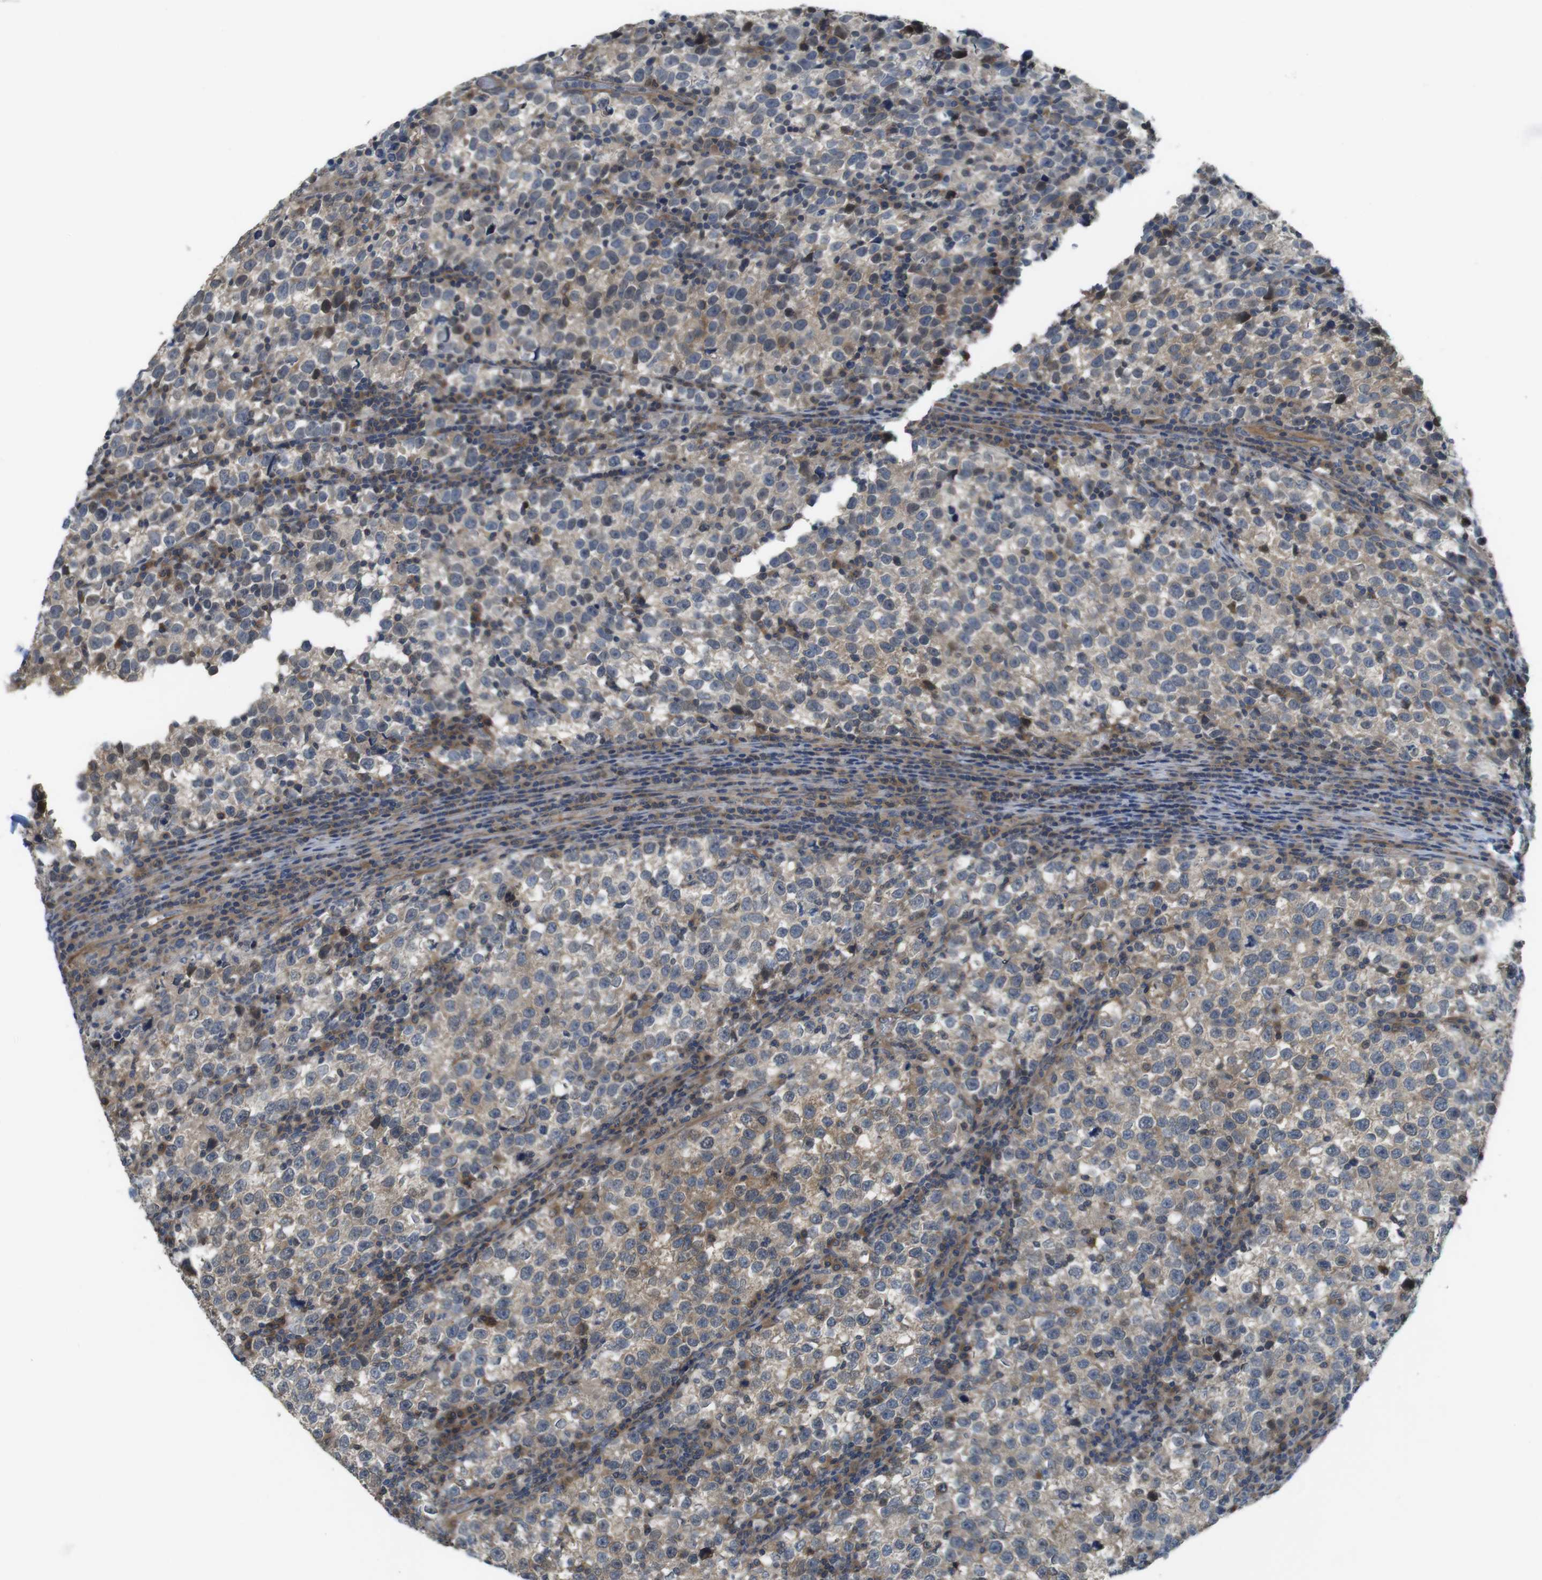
{"staining": {"intensity": "weak", "quantity": "25%-75%", "location": "cytoplasmic/membranous"}, "tissue": "testis cancer", "cell_type": "Tumor cells", "image_type": "cancer", "snomed": [{"axis": "morphology", "description": "Normal tissue, NOS"}, {"axis": "morphology", "description": "Seminoma, NOS"}, {"axis": "topography", "description": "Testis"}], "caption": "Immunohistochemistry (IHC) of human seminoma (testis) reveals low levels of weak cytoplasmic/membranous expression in about 25%-75% of tumor cells.", "gene": "ABHD15", "patient": {"sex": "male", "age": 43}}